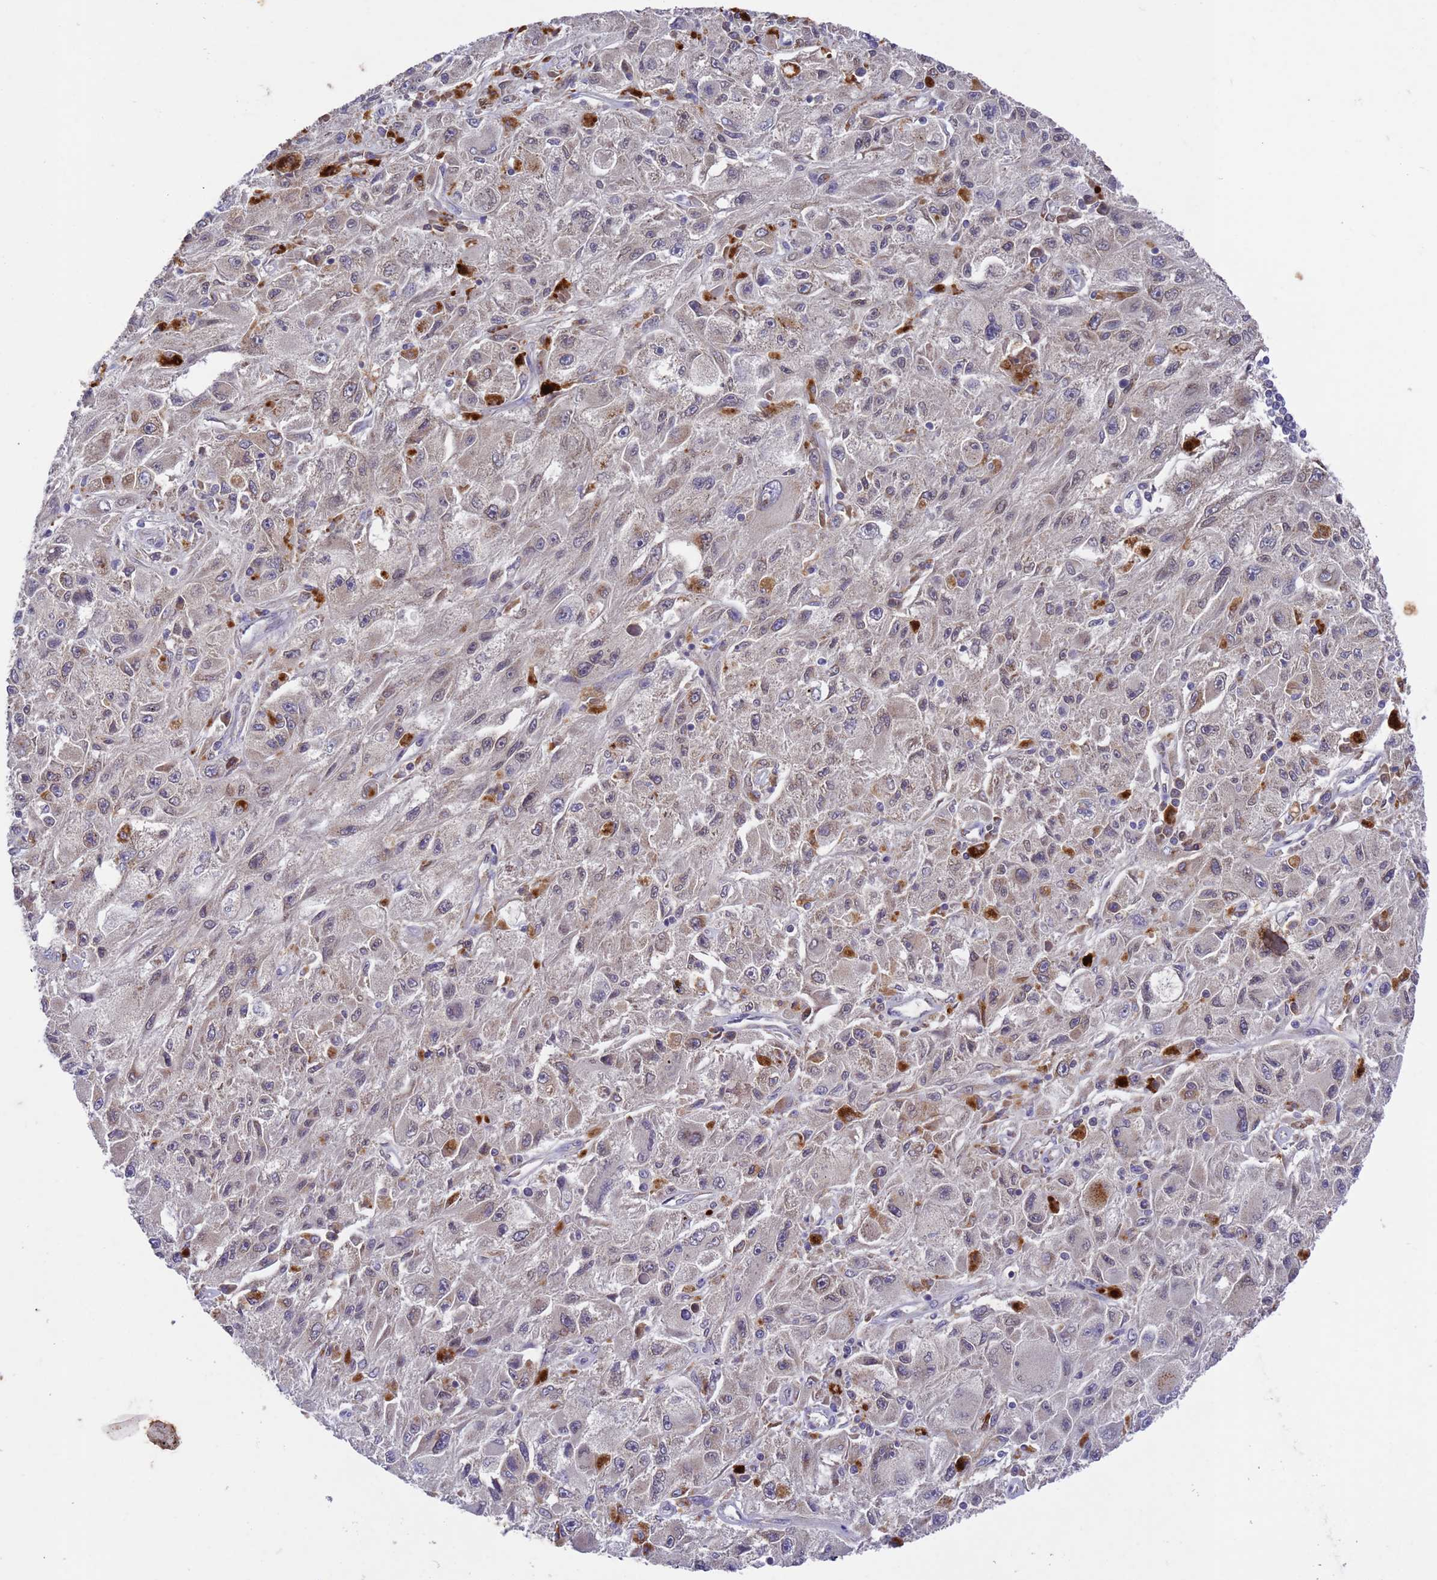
{"staining": {"intensity": "weak", "quantity": "25%-75%", "location": "cytoplasmic/membranous"}, "tissue": "melanoma", "cell_type": "Tumor cells", "image_type": "cancer", "snomed": [{"axis": "morphology", "description": "Malignant melanoma, Metastatic site"}, {"axis": "topography", "description": "Skin"}], "caption": "Weak cytoplasmic/membranous positivity for a protein is appreciated in approximately 25%-75% of tumor cells of malignant melanoma (metastatic site) using immunohistochemistry (IHC).", "gene": "DCAF12L2", "patient": {"sex": "male", "age": 53}}